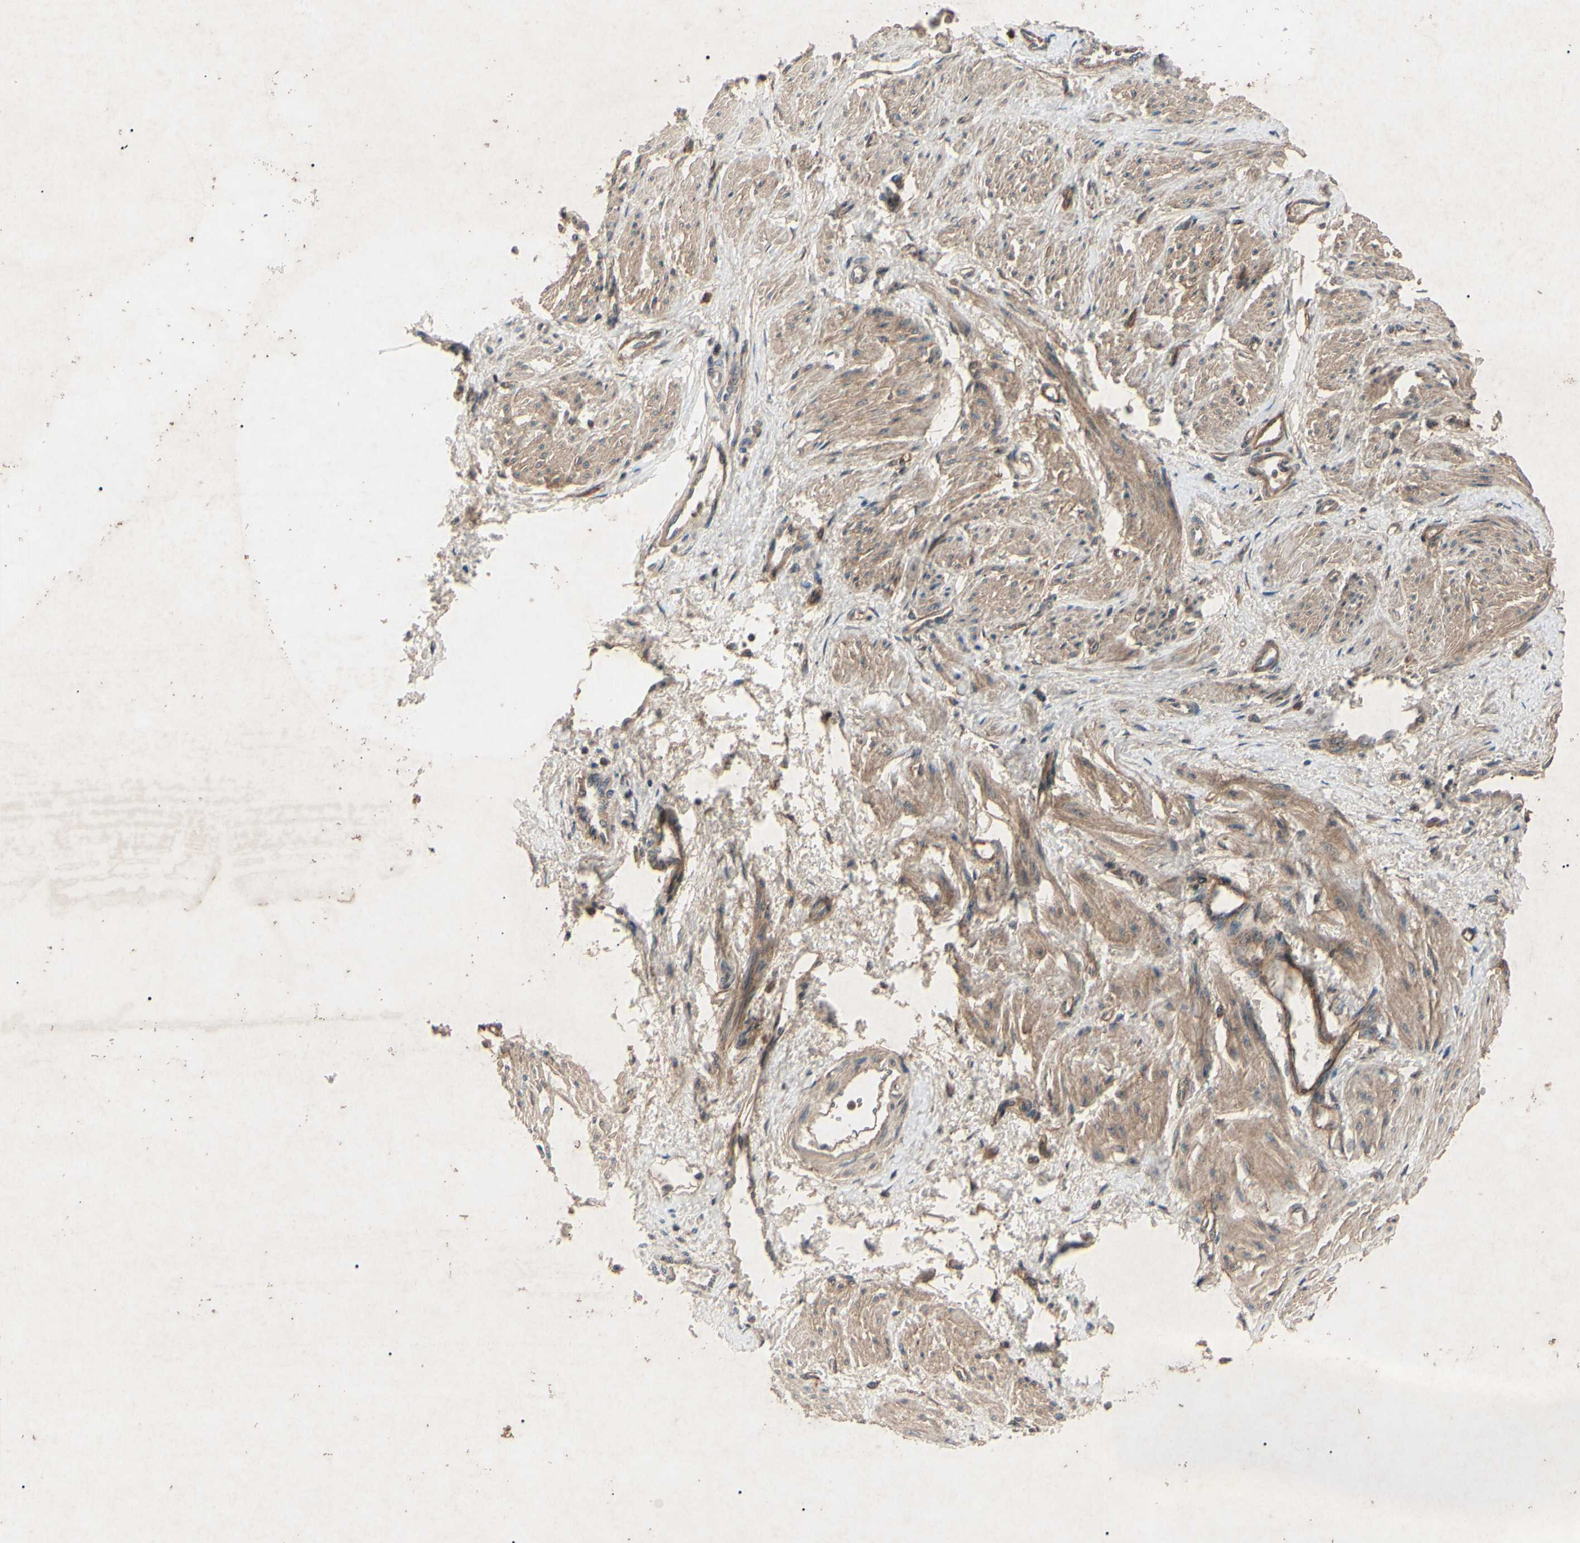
{"staining": {"intensity": "moderate", "quantity": "25%-75%", "location": "cytoplasmic/membranous"}, "tissue": "smooth muscle", "cell_type": "Smooth muscle cells", "image_type": "normal", "snomed": [{"axis": "morphology", "description": "Normal tissue, NOS"}, {"axis": "topography", "description": "Smooth muscle"}, {"axis": "topography", "description": "Uterus"}], "caption": "Unremarkable smooth muscle demonstrates moderate cytoplasmic/membranous staining in approximately 25%-75% of smooth muscle cells, visualized by immunohistochemistry.", "gene": "AEBP1", "patient": {"sex": "female", "age": 39}}